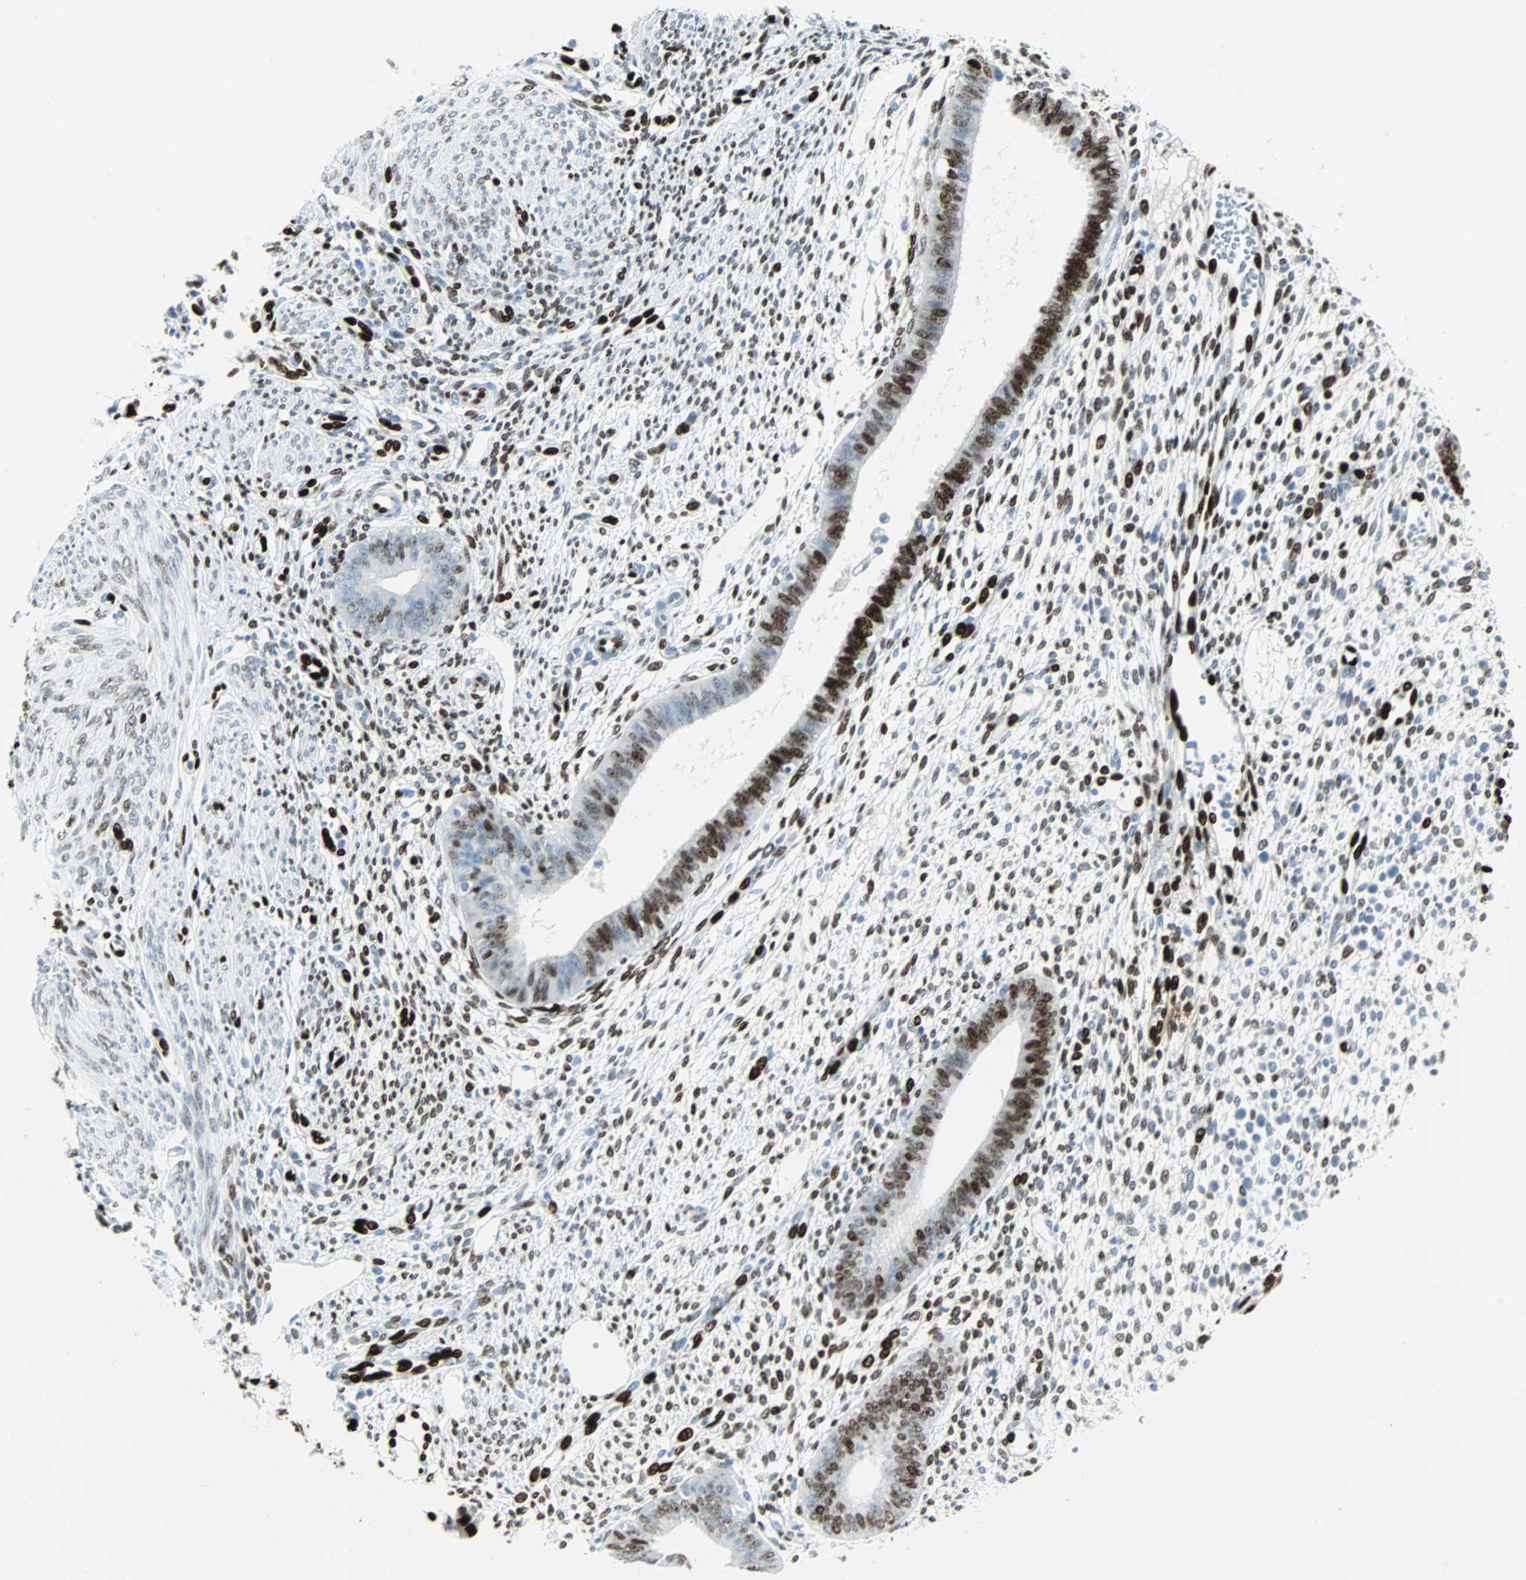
{"staining": {"intensity": "strong", "quantity": "25%-75%", "location": "nuclear"}, "tissue": "endometrium", "cell_type": "Cells in endometrial stroma", "image_type": "normal", "snomed": [{"axis": "morphology", "description": "Normal tissue, NOS"}, {"axis": "topography", "description": "Endometrium"}], "caption": "Immunohistochemistry (IHC) (DAB (3,3'-diaminobenzidine)) staining of unremarkable endometrium displays strong nuclear protein expression in about 25%-75% of cells in endometrial stroma.", "gene": "IL33", "patient": {"sex": "female", "age": 35}}